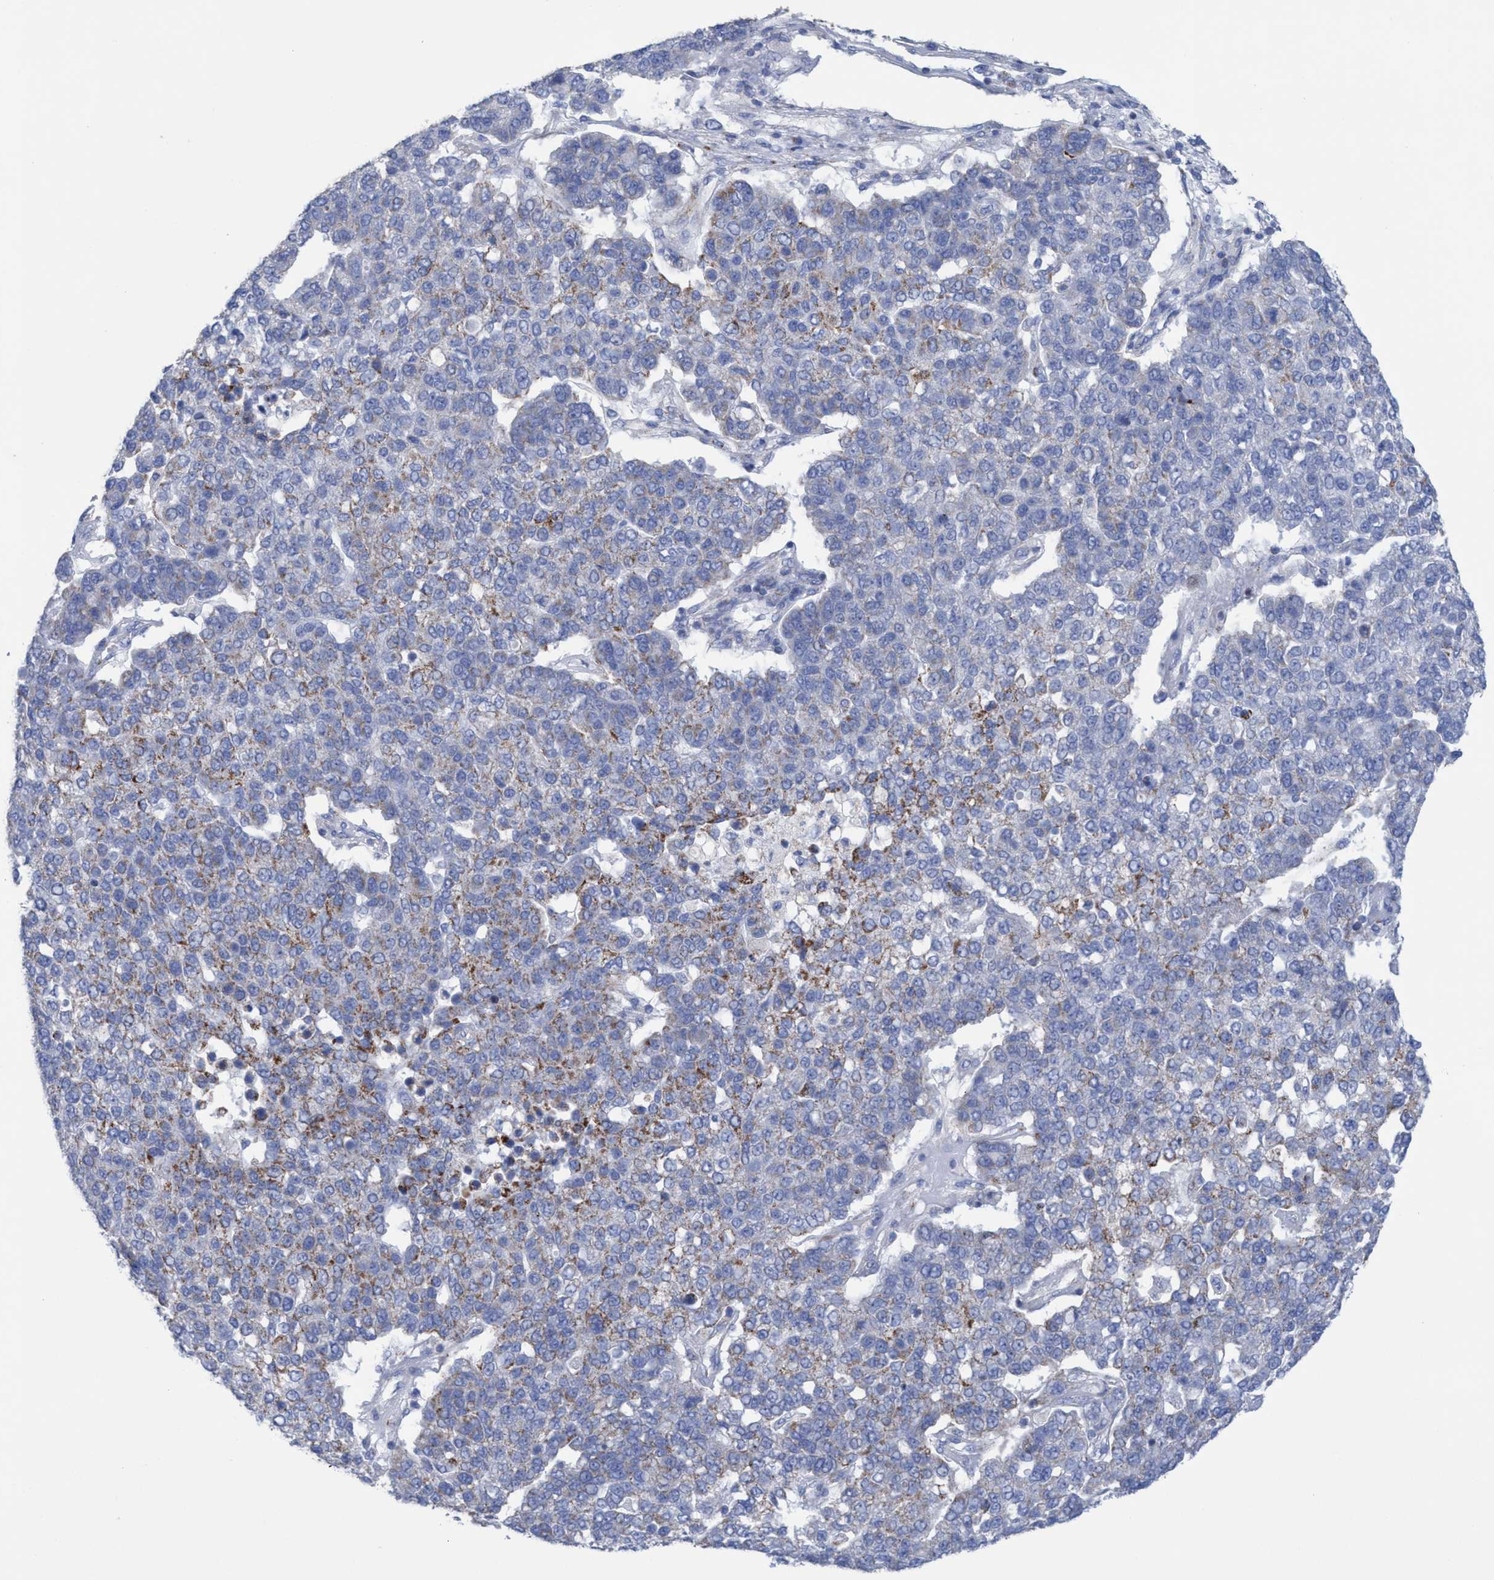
{"staining": {"intensity": "weak", "quantity": "<25%", "location": "cytoplasmic/membranous"}, "tissue": "pancreatic cancer", "cell_type": "Tumor cells", "image_type": "cancer", "snomed": [{"axis": "morphology", "description": "Adenocarcinoma, NOS"}, {"axis": "topography", "description": "Pancreas"}], "caption": "Tumor cells are negative for brown protein staining in pancreatic adenocarcinoma.", "gene": "RSAD1", "patient": {"sex": "female", "age": 61}}